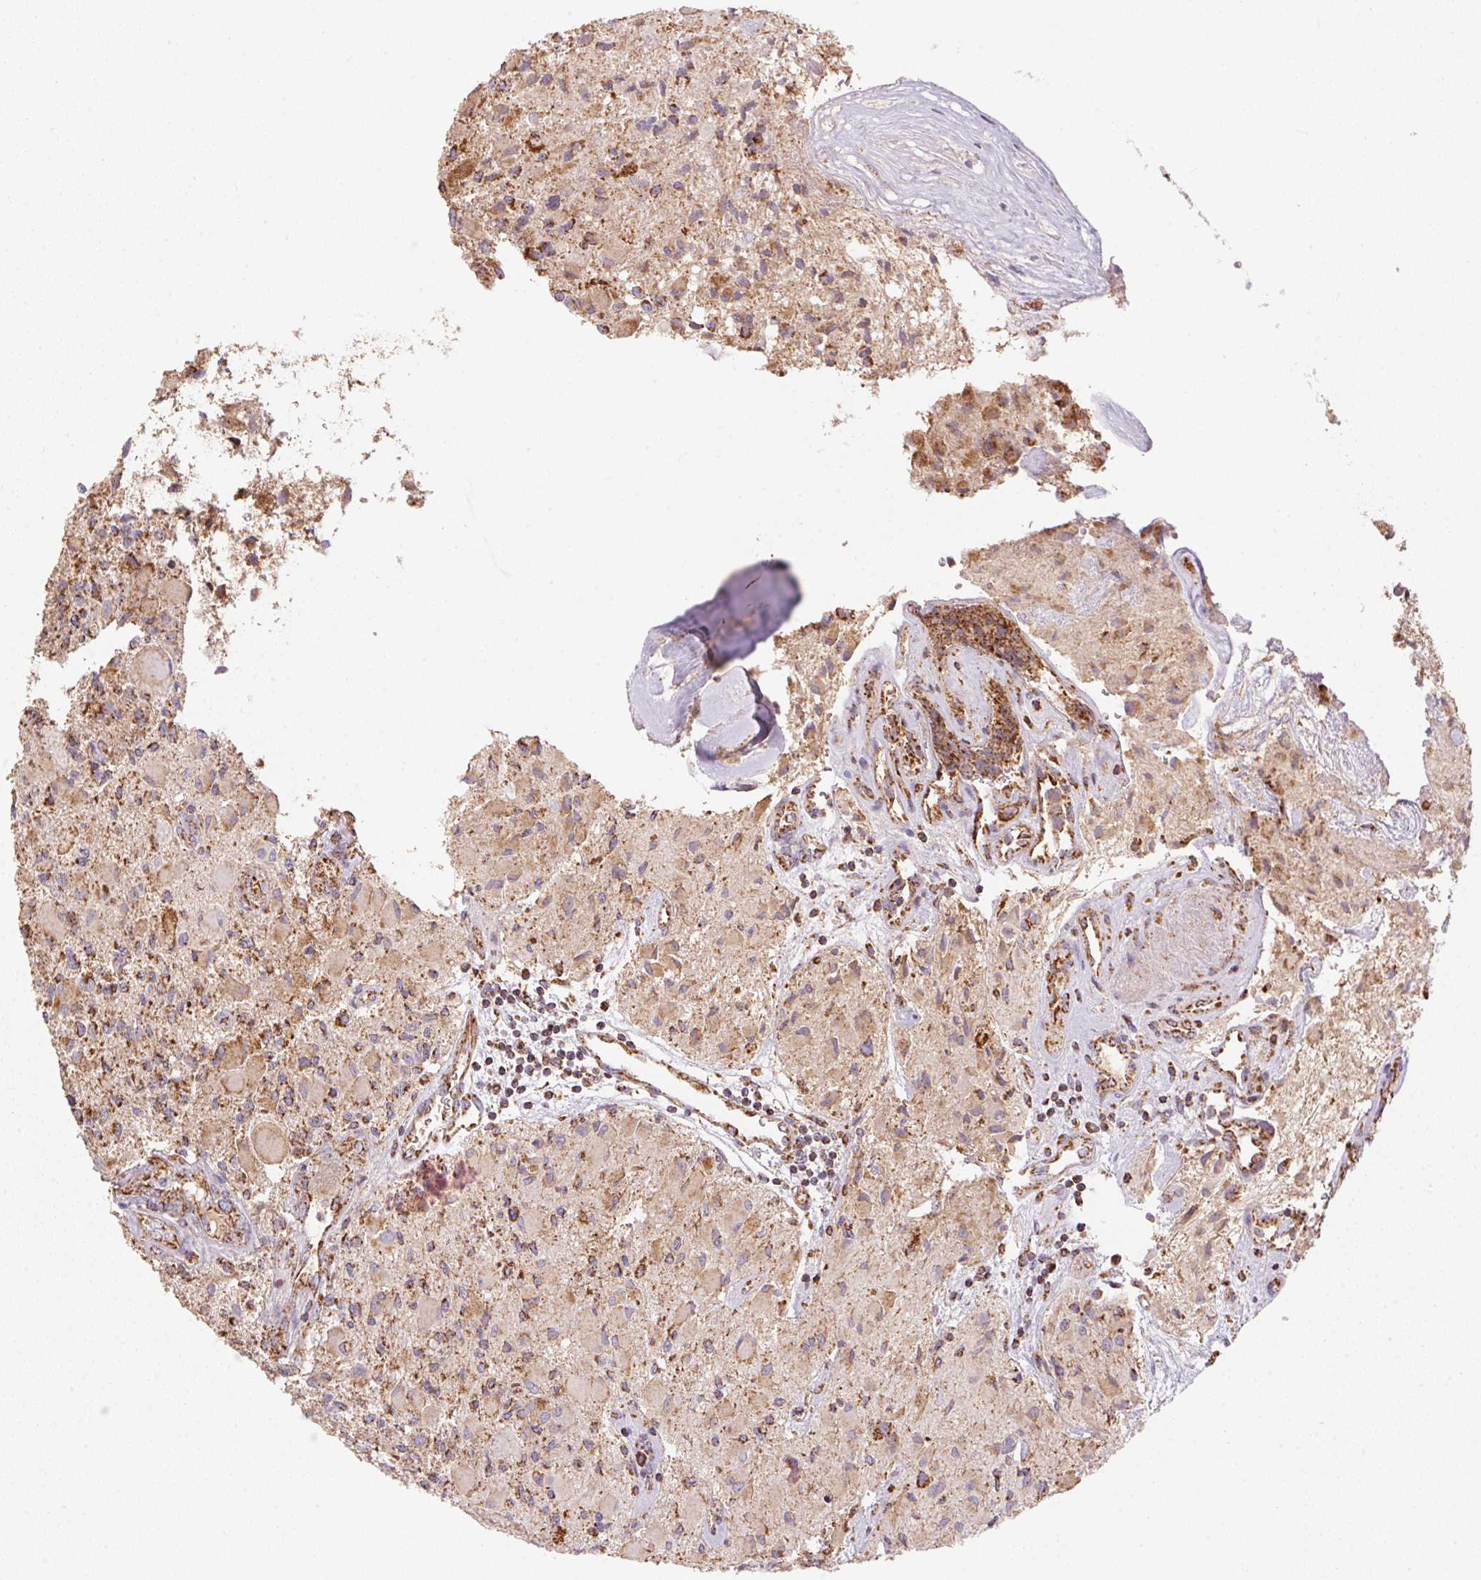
{"staining": {"intensity": "moderate", "quantity": ">75%", "location": "cytoplasmic/membranous"}, "tissue": "glioma", "cell_type": "Tumor cells", "image_type": "cancer", "snomed": [{"axis": "morphology", "description": "Glioma, malignant, High grade"}, {"axis": "topography", "description": "Brain"}], "caption": "IHC of glioma displays medium levels of moderate cytoplasmic/membranous positivity in about >75% of tumor cells.", "gene": "NDUFS2", "patient": {"sex": "female", "age": 65}}